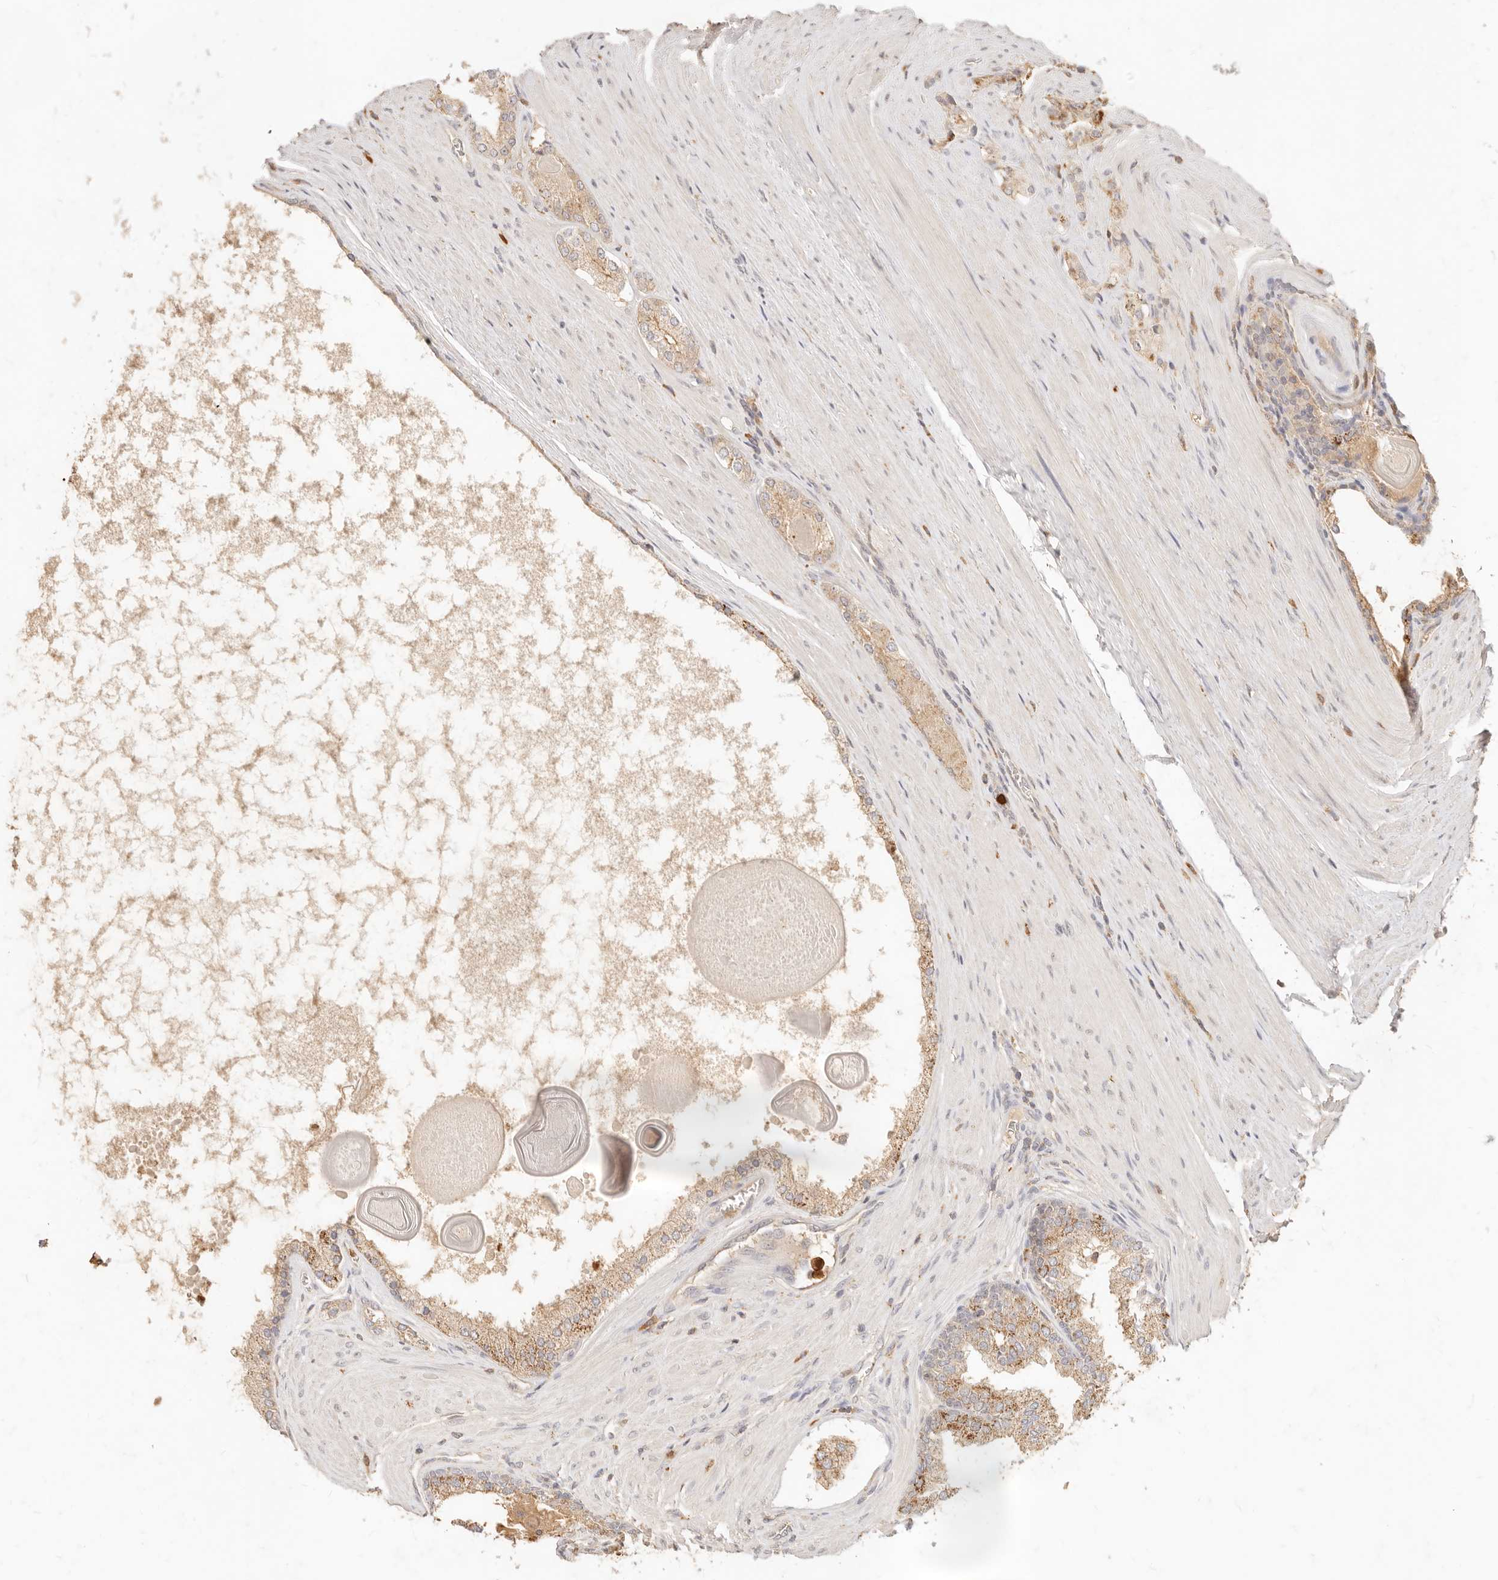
{"staining": {"intensity": "moderate", "quantity": ">75%", "location": "cytoplasmic/membranous"}, "tissue": "prostate cancer", "cell_type": "Tumor cells", "image_type": "cancer", "snomed": [{"axis": "morphology", "description": "Adenocarcinoma, High grade"}, {"axis": "topography", "description": "Prostate"}], "caption": "Protein expression analysis of human prostate cancer reveals moderate cytoplasmic/membranous staining in approximately >75% of tumor cells. (DAB = brown stain, brightfield microscopy at high magnification).", "gene": "TMTC2", "patient": {"sex": "male", "age": 60}}